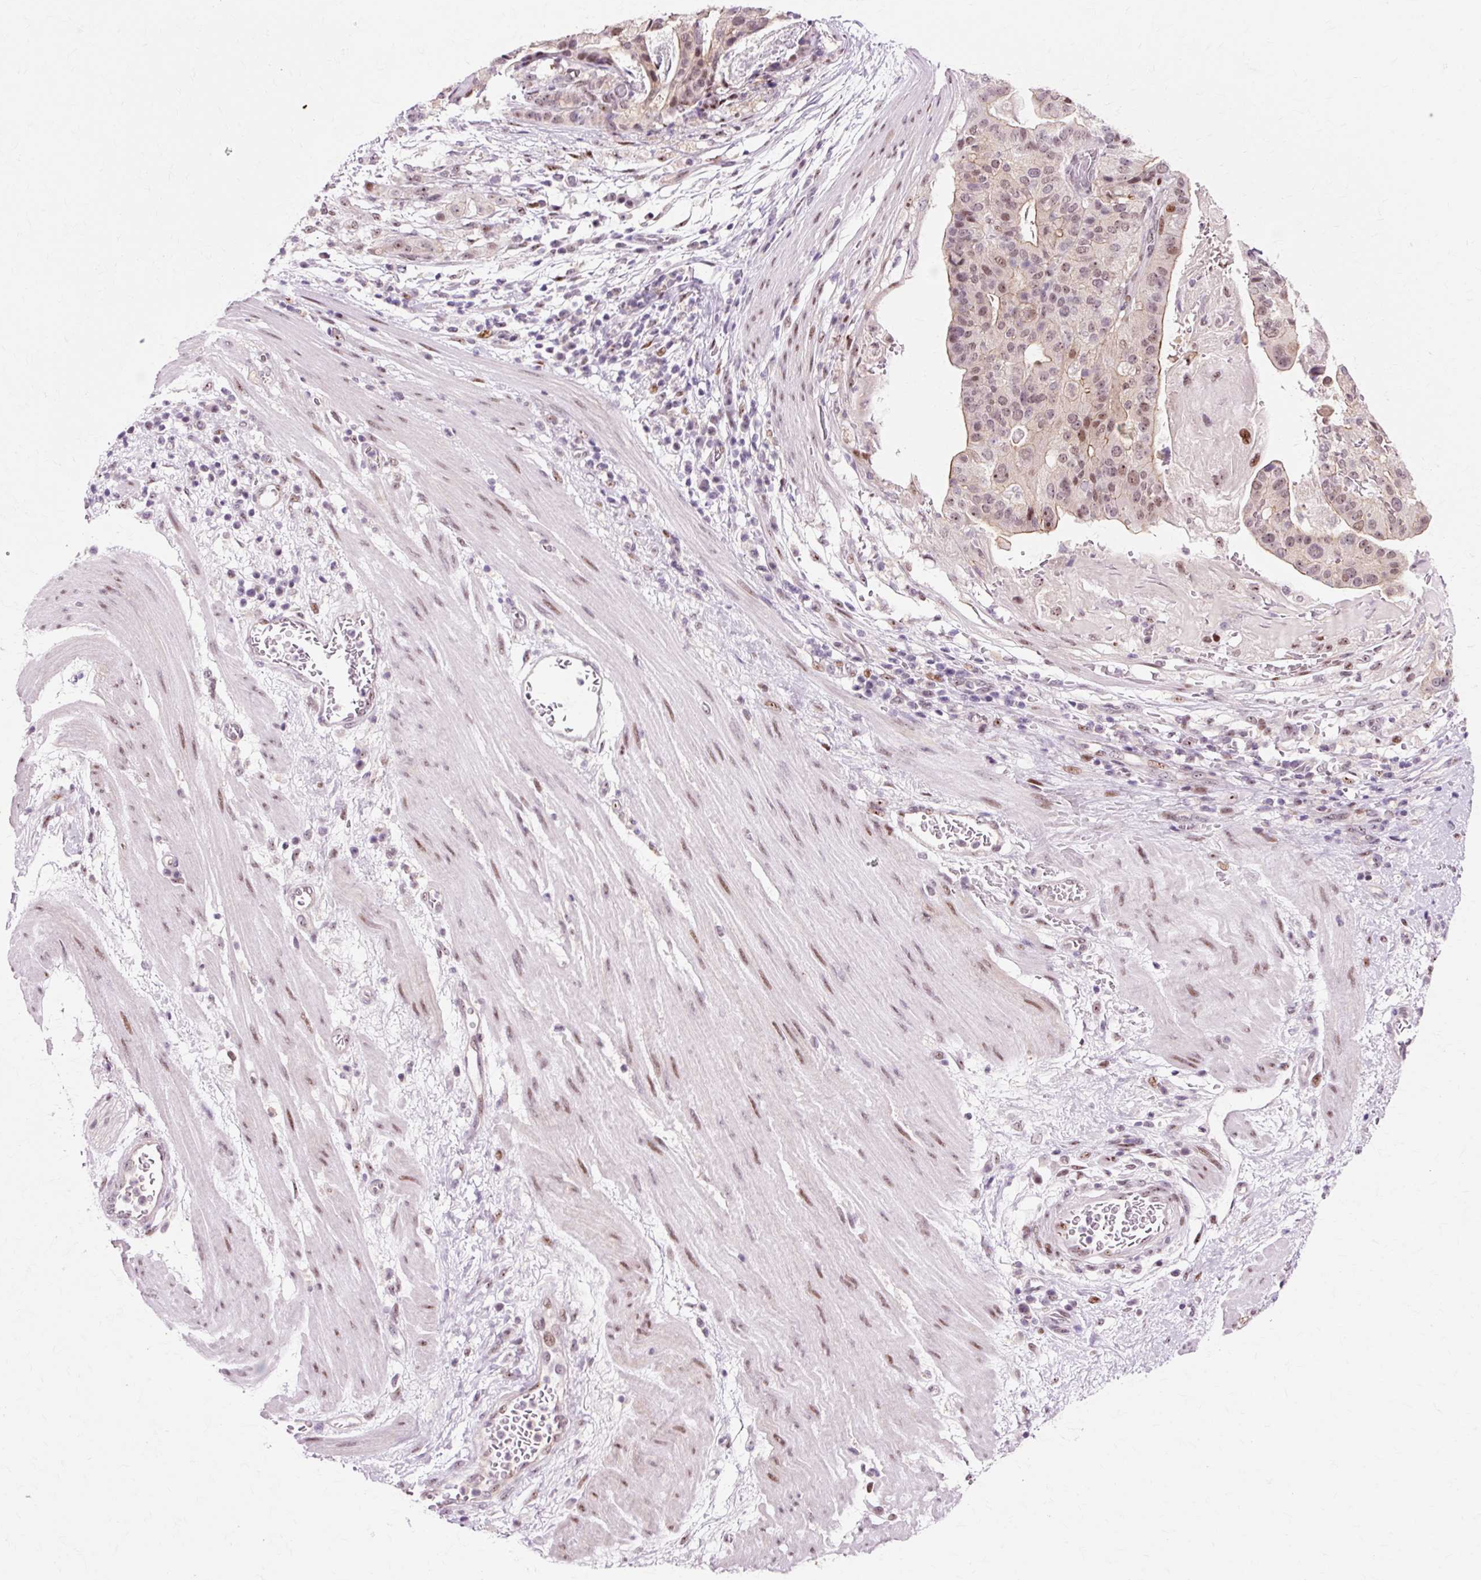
{"staining": {"intensity": "moderate", "quantity": "25%-75%", "location": "nuclear"}, "tissue": "stomach cancer", "cell_type": "Tumor cells", "image_type": "cancer", "snomed": [{"axis": "morphology", "description": "Adenocarcinoma, NOS"}, {"axis": "topography", "description": "Stomach"}], "caption": "Protein staining of stomach cancer tissue demonstrates moderate nuclear expression in approximately 25%-75% of tumor cells.", "gene": "MACROD2", "patient": {"sex": "male", "age": 48}}